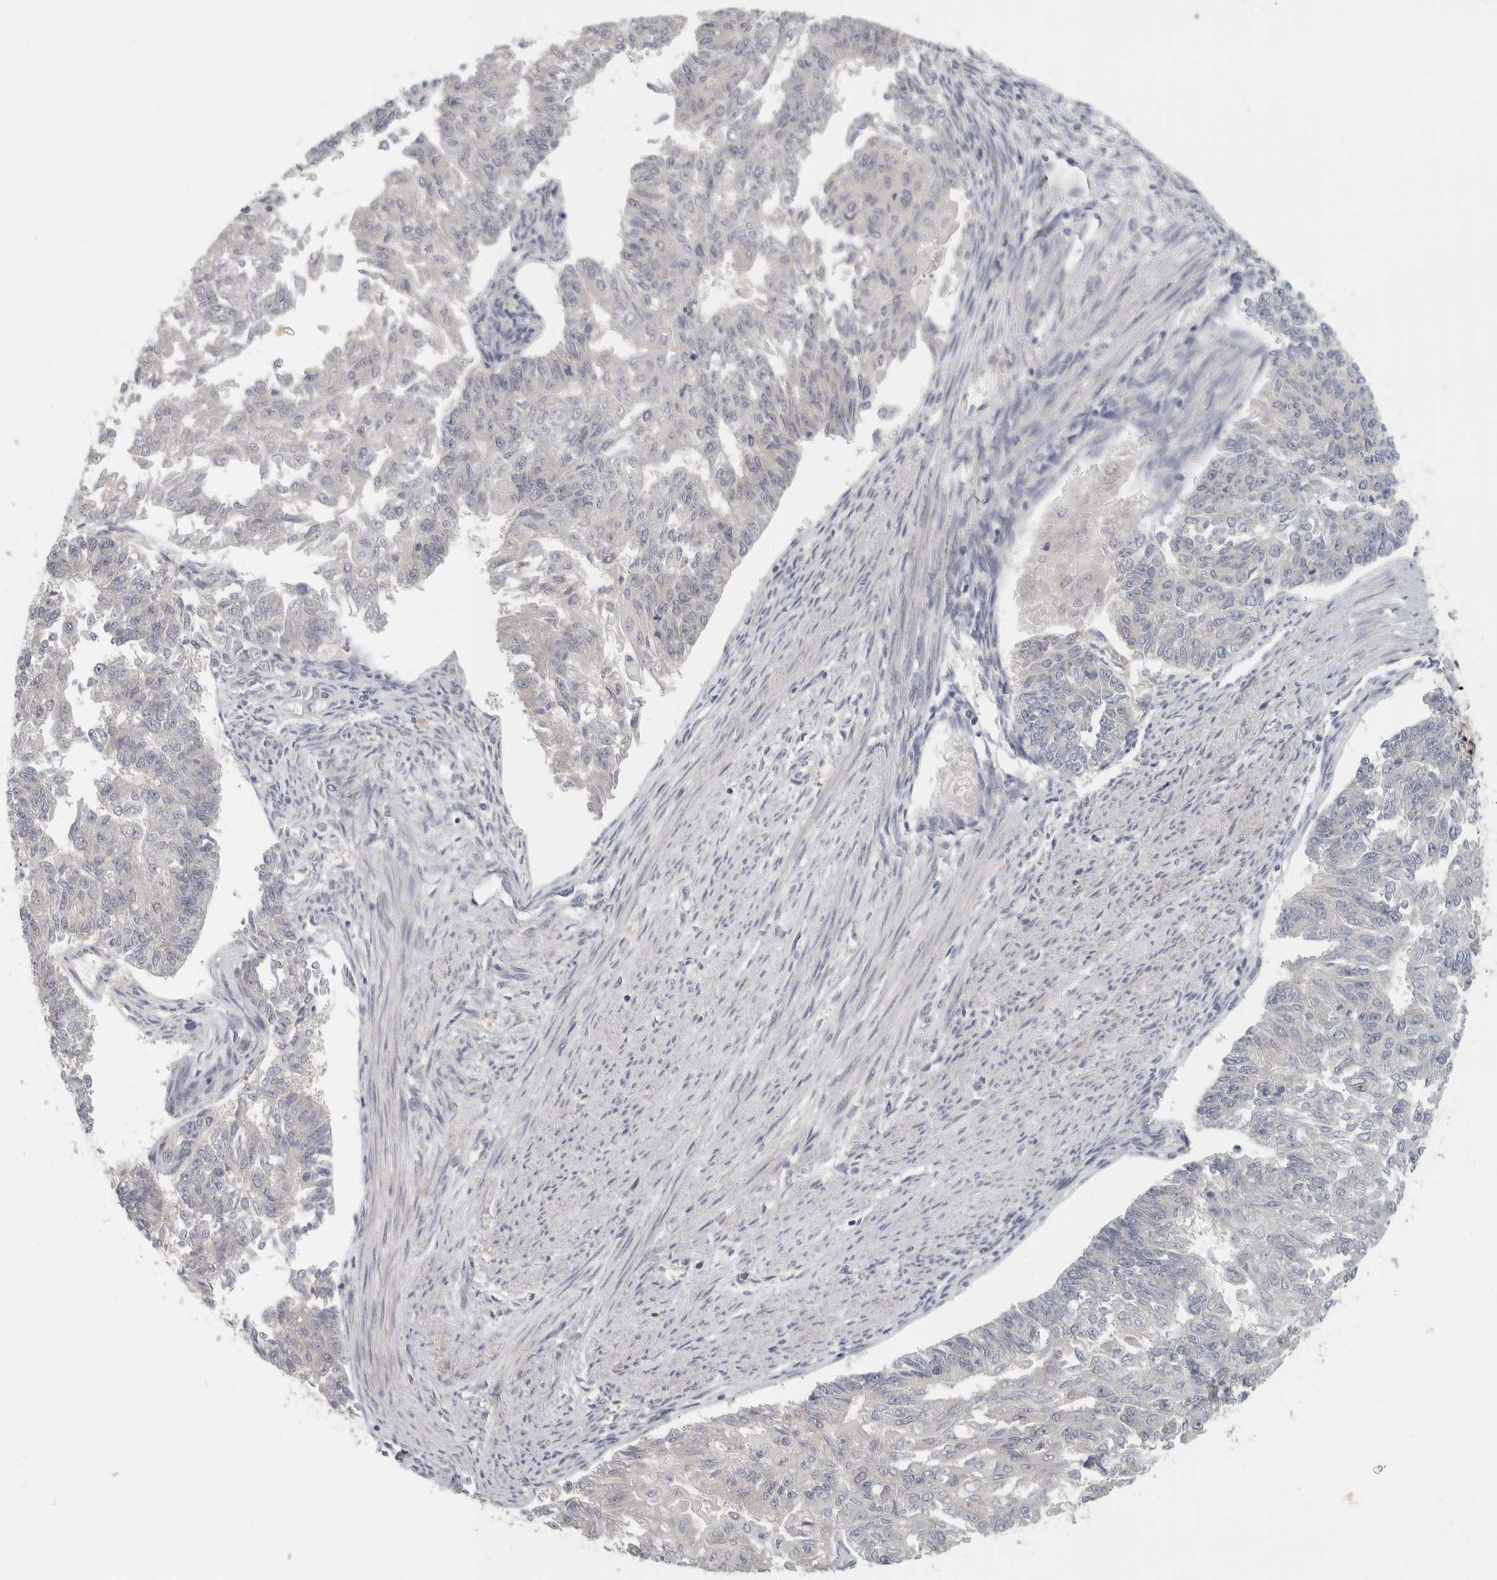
{"staining": {"intensity": "negative", "quantity": "none", "location": "none"}, "tissue": "endometrial cancer", "cell_type": "Tumor cells", "image_type": "cancer", "snomed": [{"axis": "morphology", "description": "Adenocarcinoma, NOS"}, {"axis": "topography", "description": "Endometrium"}], "caption": "The photomicrograph shows no staining of tumor cells in endometrial cancer (adenocarcinoma).", "gene": "AFP", "patient": {"sex": "female", "age": 32}}